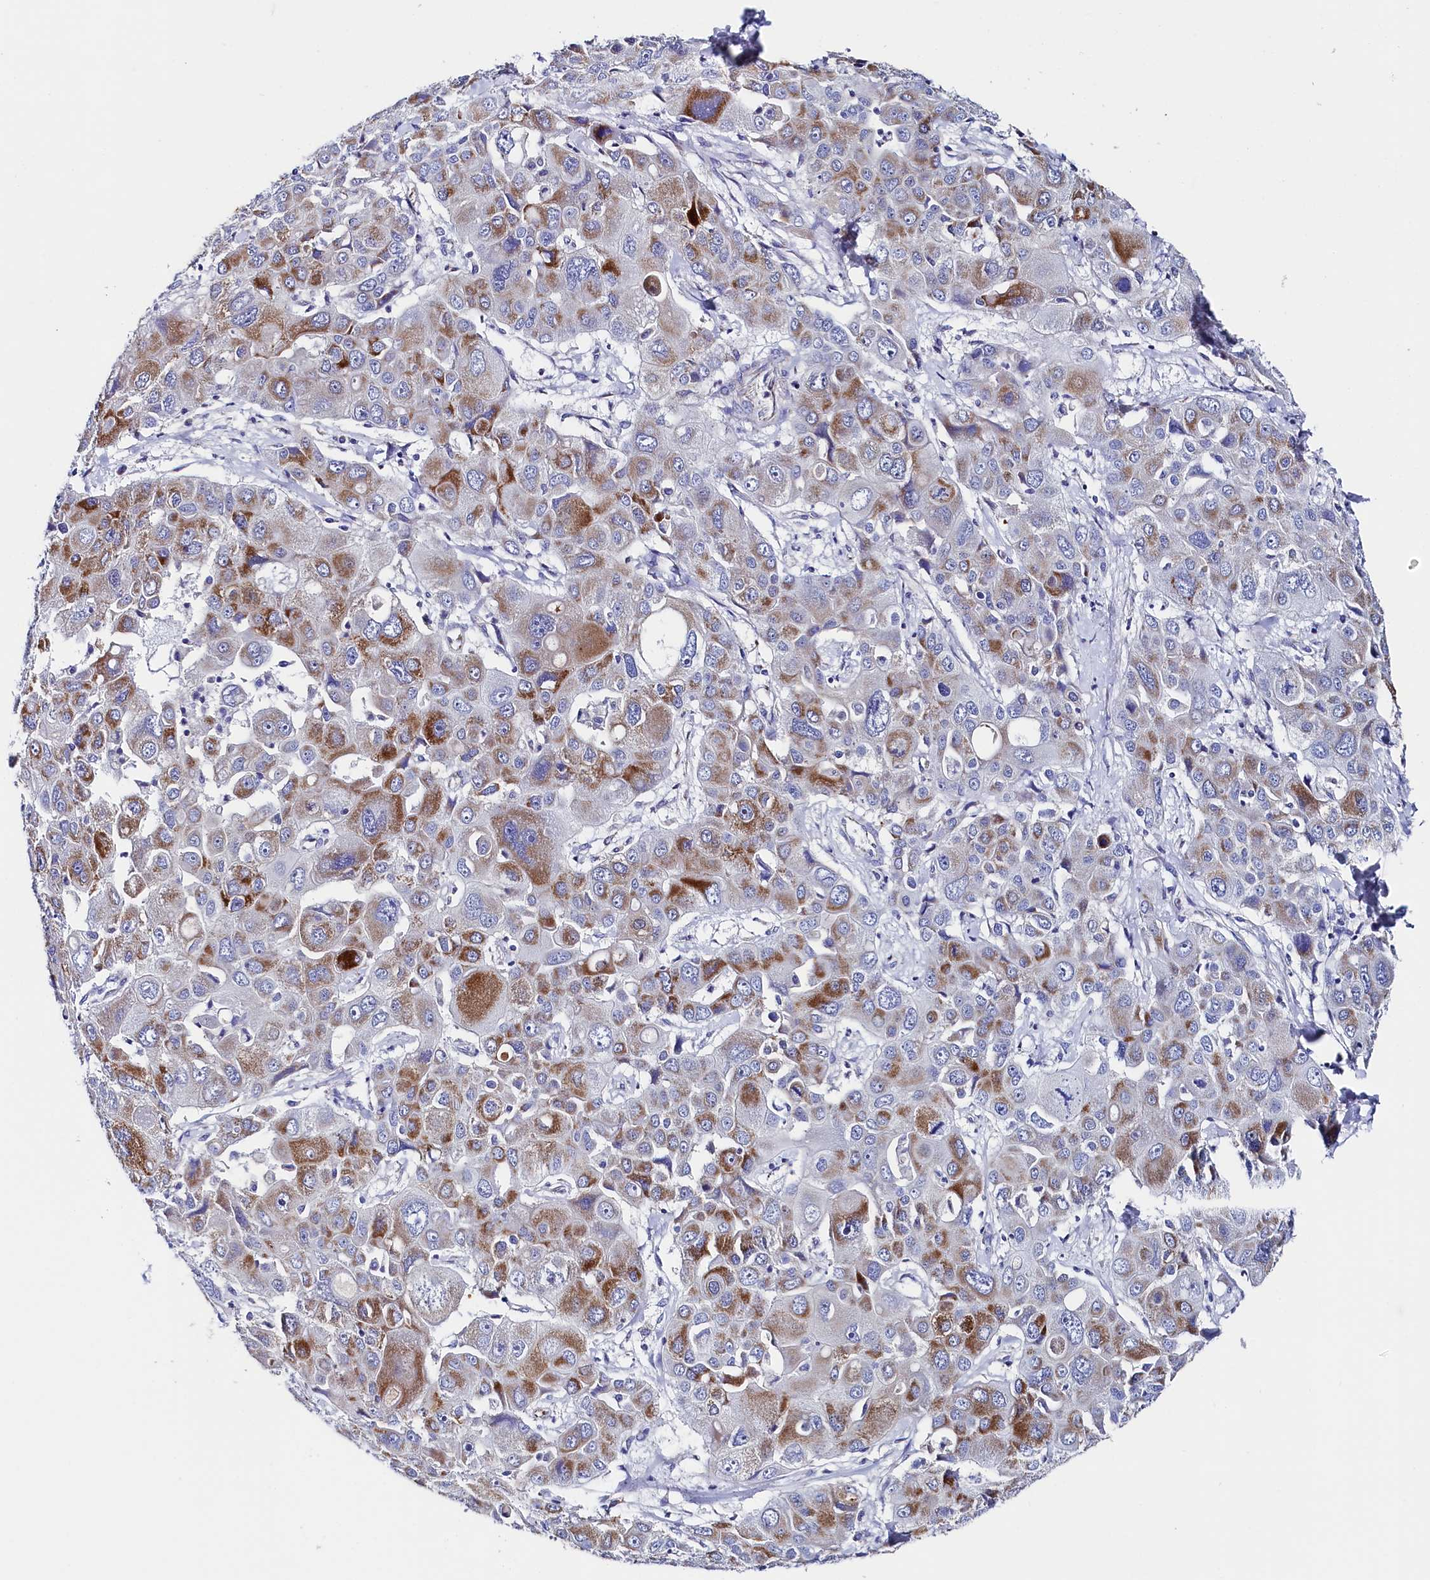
{"staining": {"intensity": "moderate", "quantity": "25%-75%", "location": "cytoplasmic/membranous"}, "tissue": "liver cancer", "cell_type": "Tumor cells", "image_type": "cancer", "snomed": [{"axis": "morphology", "description": "Cholangiocarcinoma"}, {"axis": "topography", "description": "Liver"}], "caption": "A high-resolution micrograph shows immunohistochemistry (IHC) staining of liver cholangiocarcinoma, which displays moderate cytoplasmic/membranous expression in about 25%-75% of tumor cells. (DAB IHC with brightfield microscopy, high magnification).", "gene": "MMAB", "patient": {"sex": "male", "age": 67}}